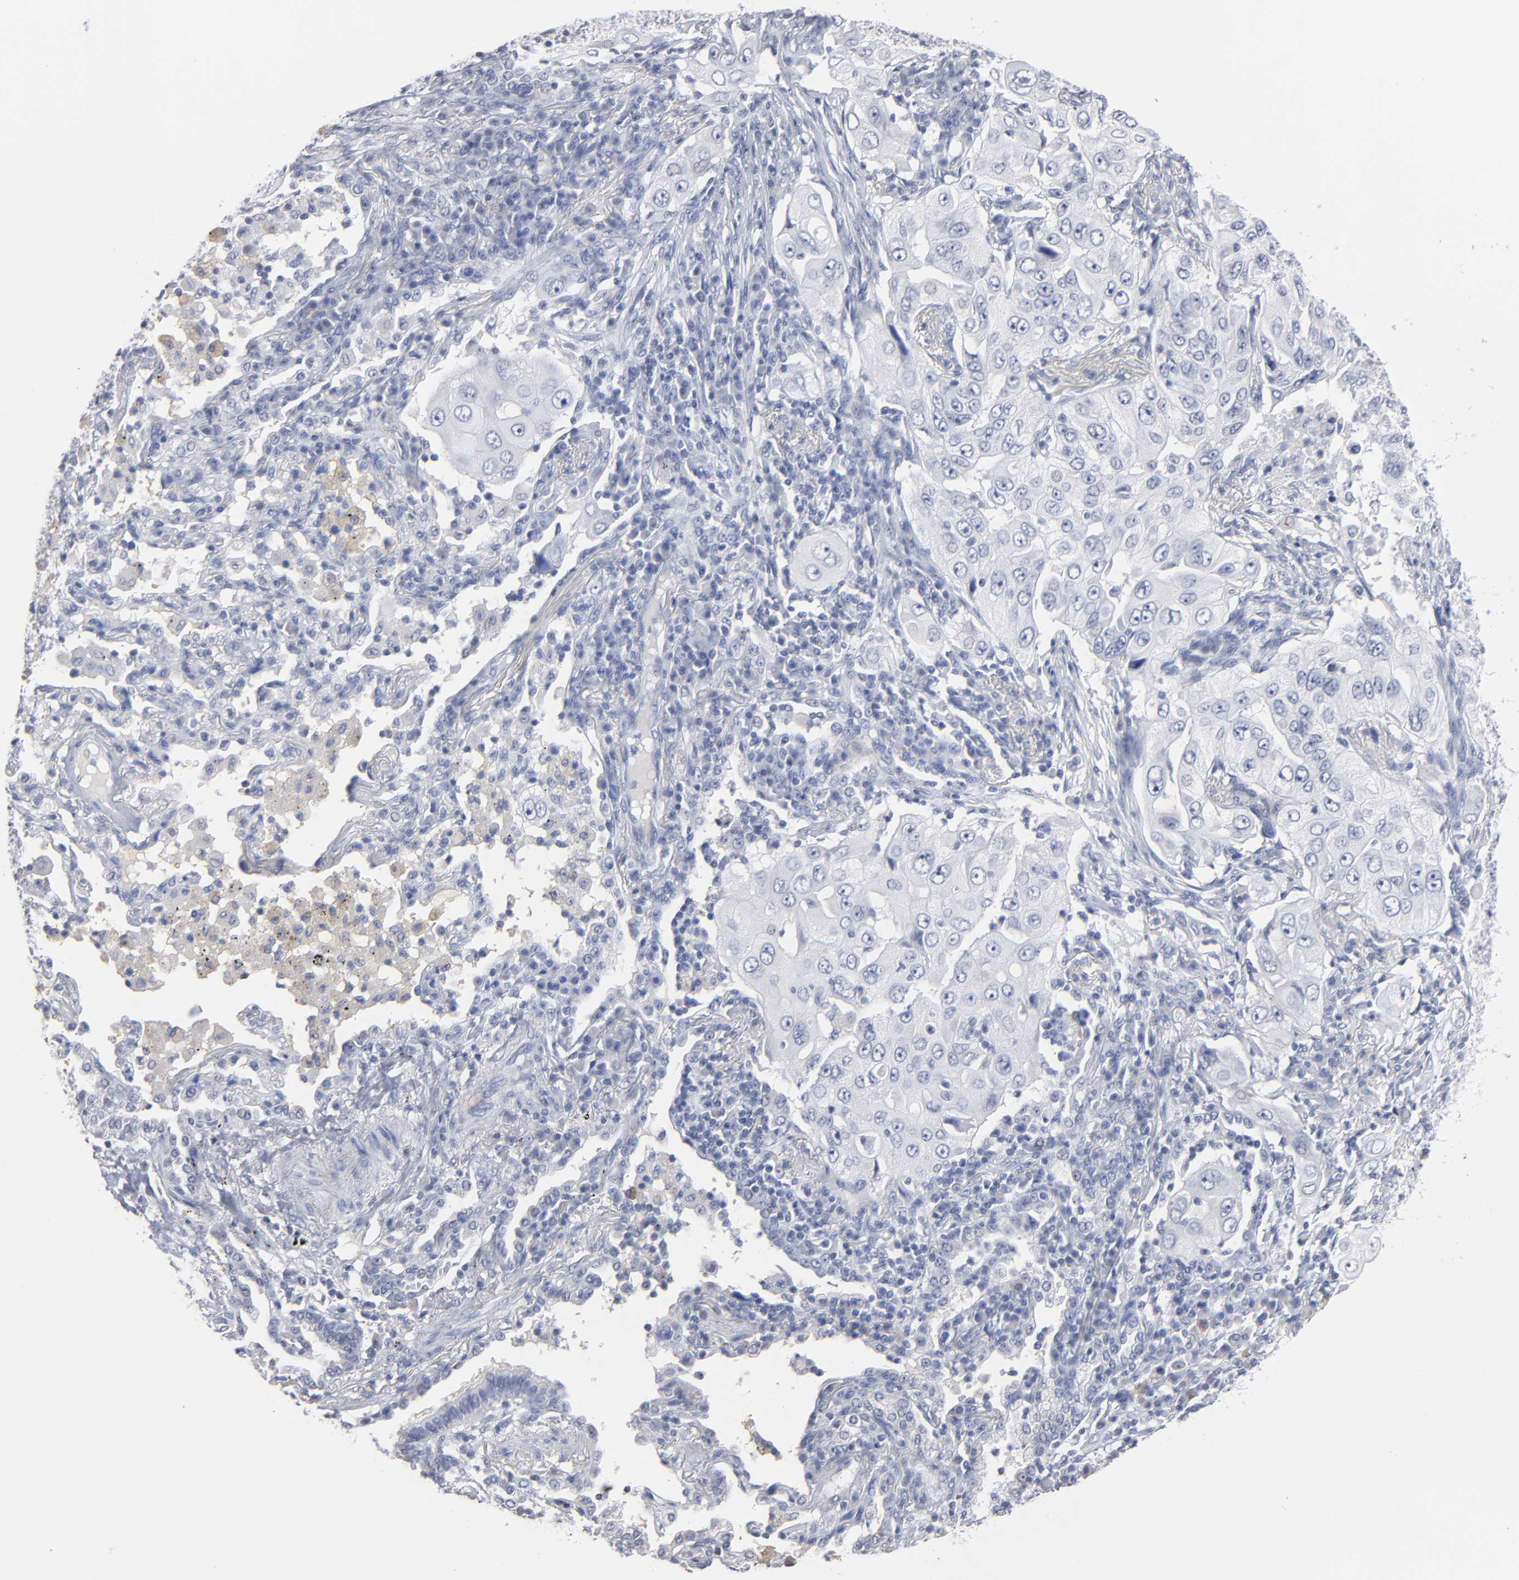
{"staining": {"intensity": "negative", "quantity": "none", "location": "none"}, "tissue": "lung cancer", "cell_type": "Tumor cells", "image_type": "cancer", "snomed": [{"axis": "morphology", "description": "Adenocarcinoma, NOS"}, {"axis": "topography", "description": "Lung"}], "caption": "There is no significant positivity in tumor cells of lung cancer (adenocarcinoma). (Stains: DAB immunohistochemistry with hematoxylin counter stain, Microscopy: brightfield microscopy at high magnification).", "gene": "RPH3A", "patient": {"sex": "male", "age": 84}}